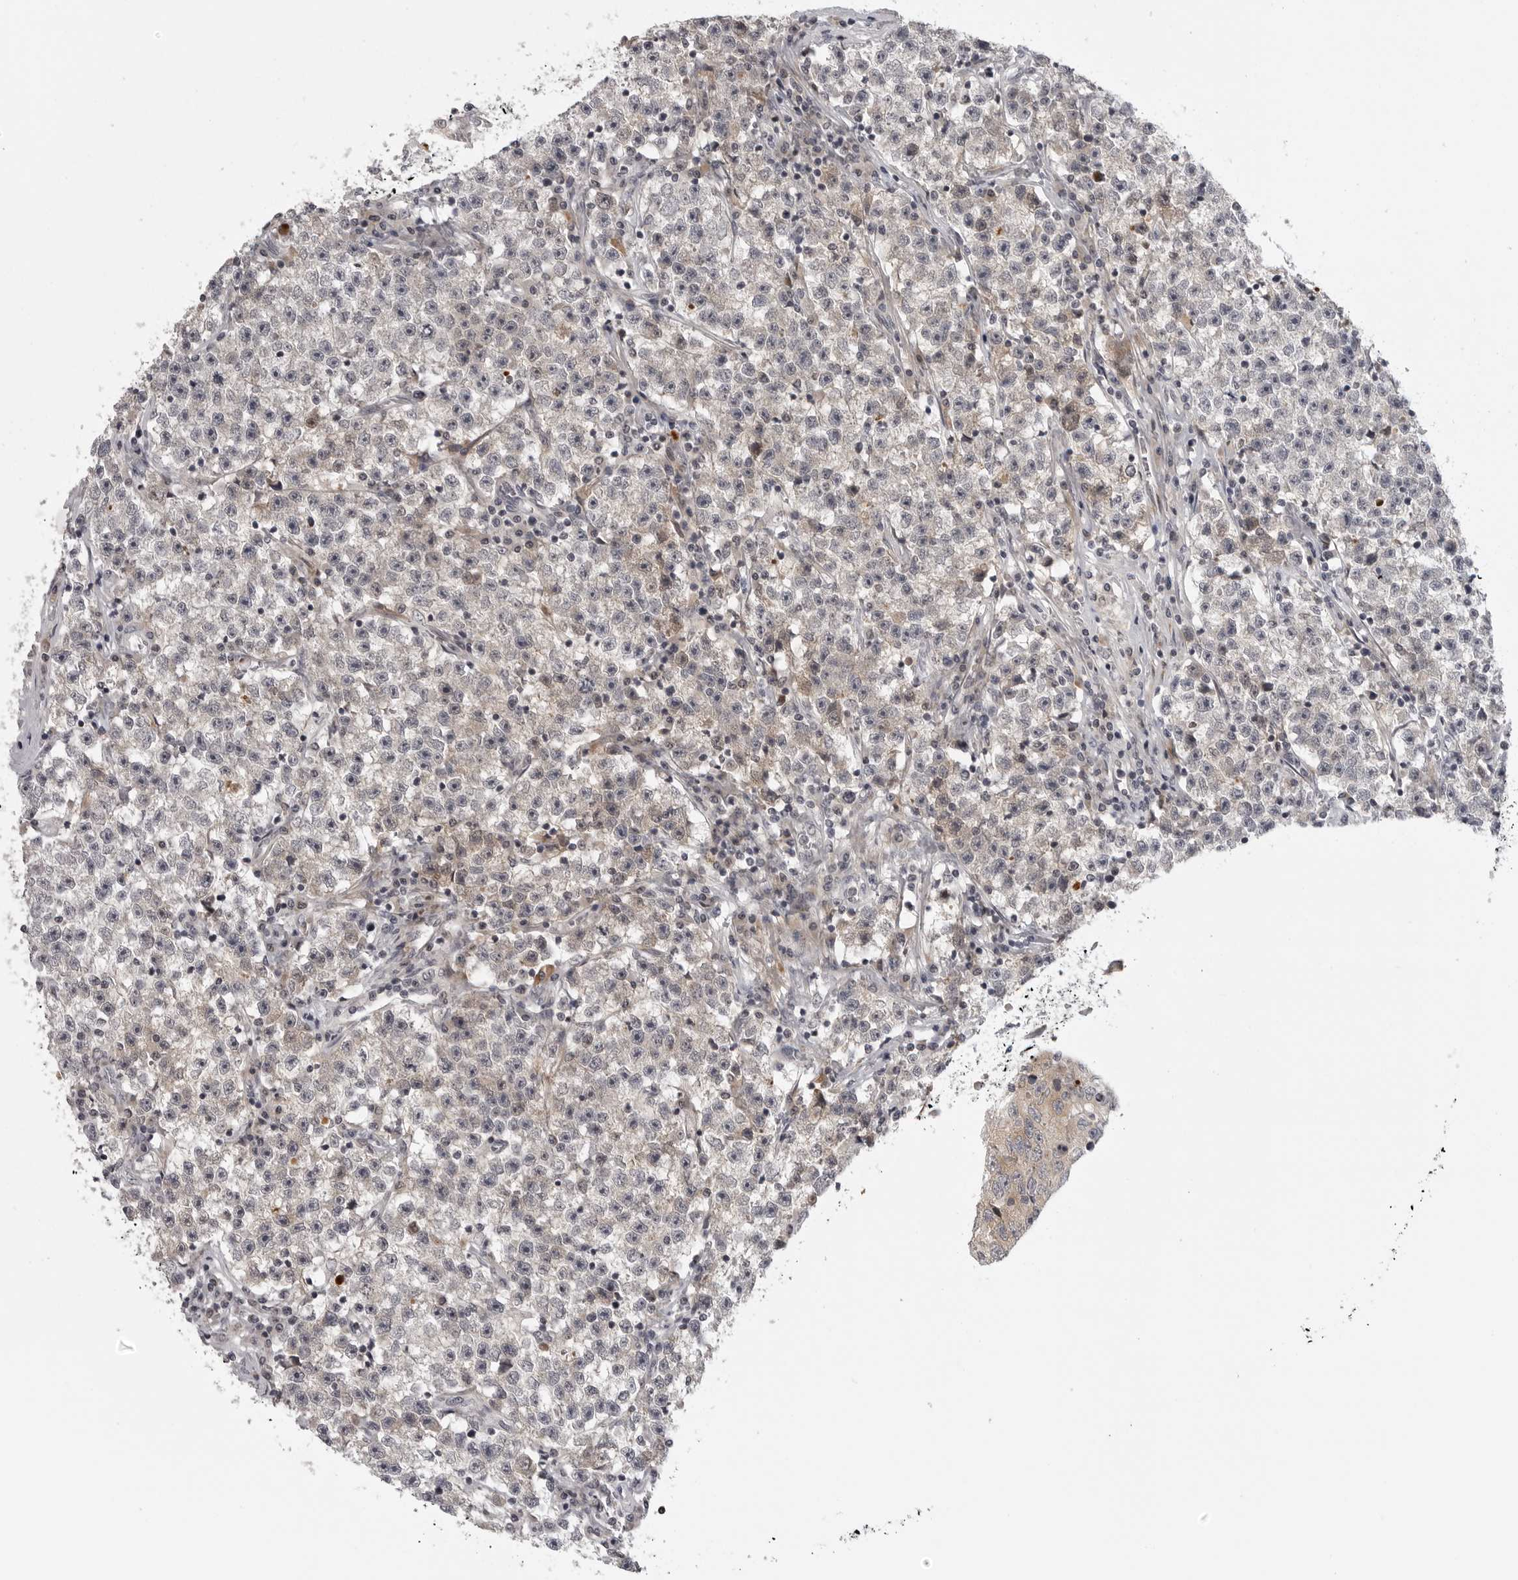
{"staining": {"intensity": "negative", "quantity": "none", "location": "none"}, "tissue": "testis cancer", "cell_type": "Tumor cells", "image_type": "cancer", "snomed": [{"axis": "morphology", "description": "Seminoma, NOS"}, {"axis": "topography", "description": "Testis"}], "caption": "Human testis cancer (seminoma) stained for a protein using immunohistochemistry exhibits no staining in tumor cells.", "gene": "CD300LD", "patient": {"sex": "male", "age": 22}}